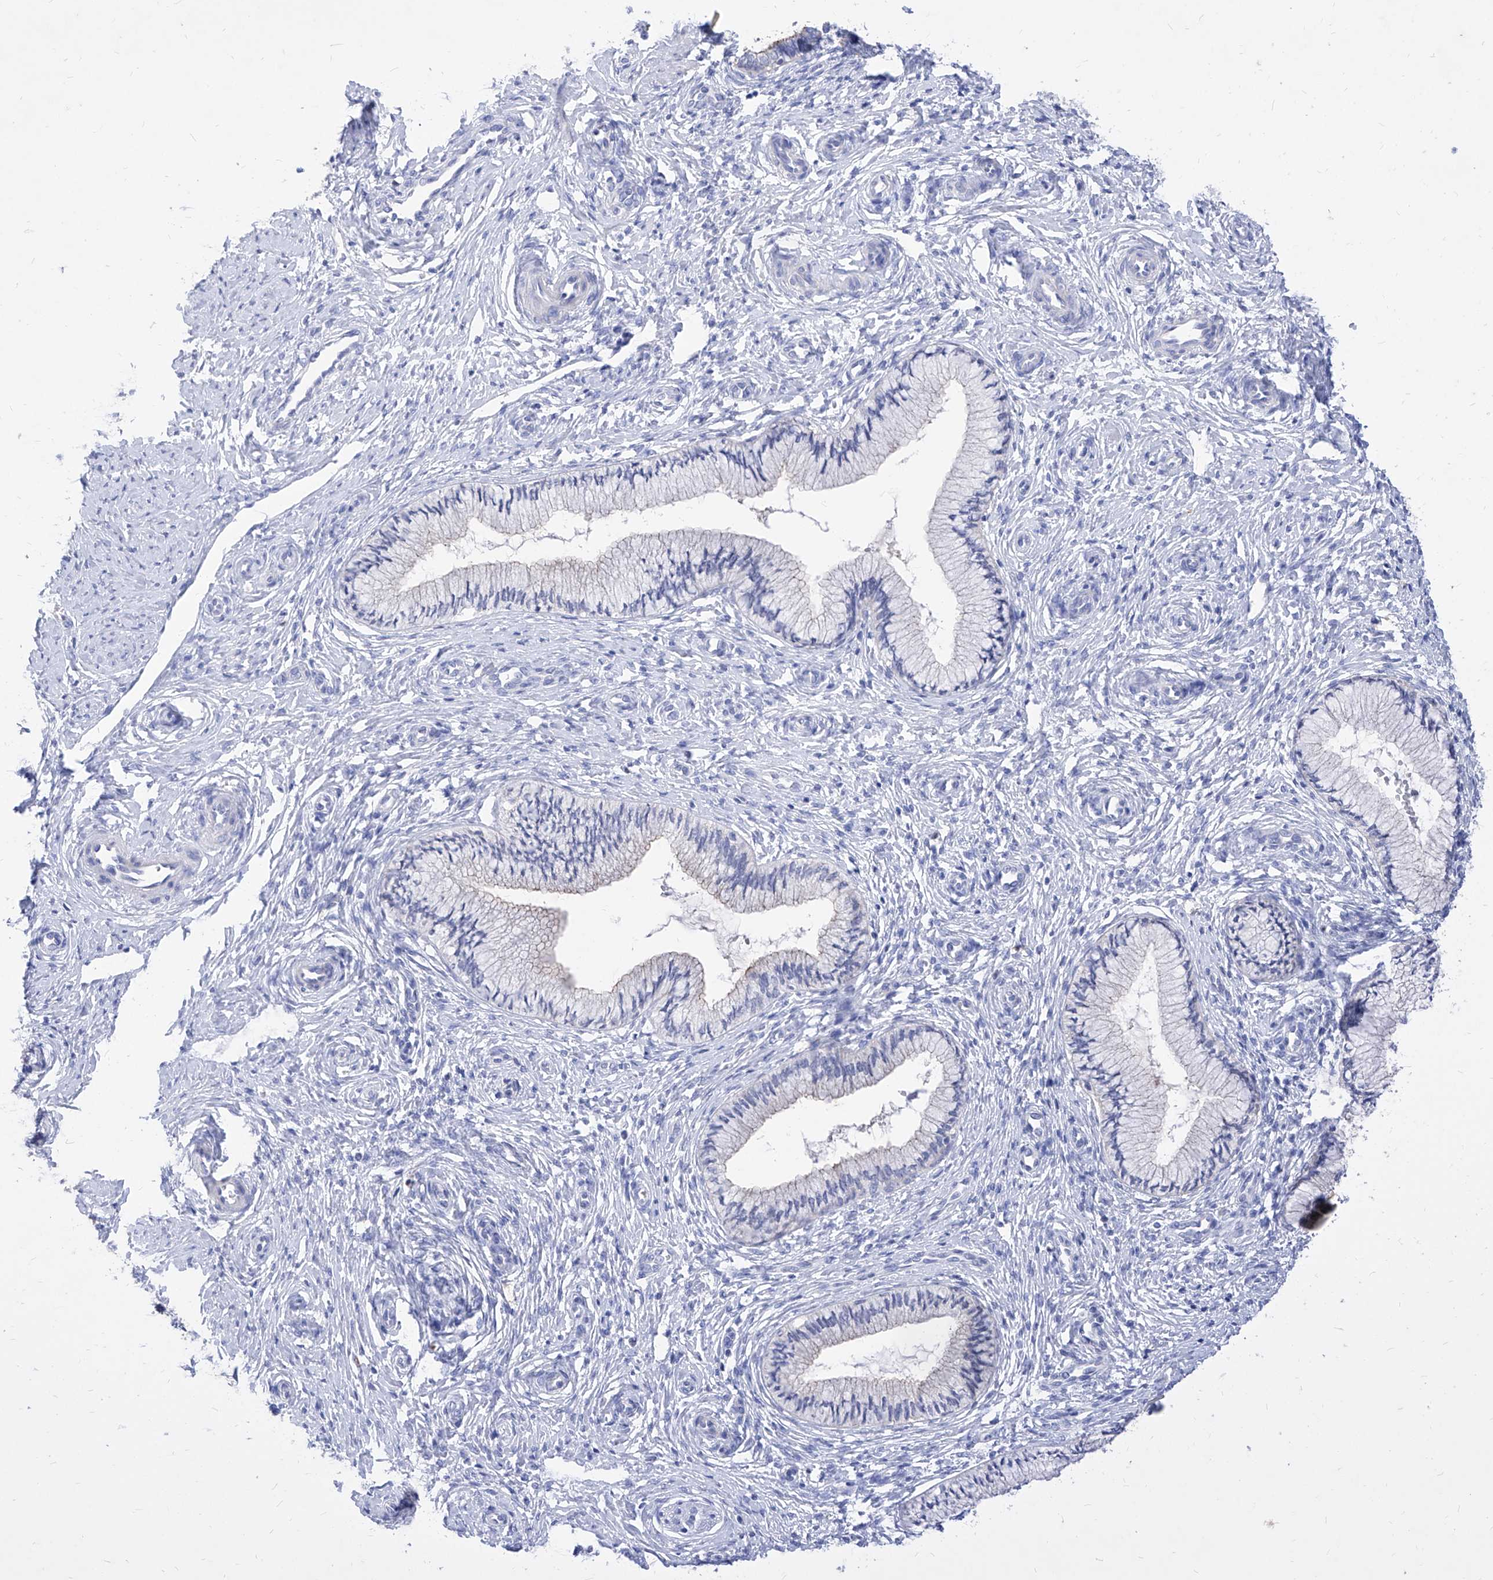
{"staining": {"intensity": "negative", "quantity": "none", "location": "none"}, "tissue": "cervix", "cell_type": "Glandular cells", "image_type": "normal", "snomed": [{"axis": "morphology", "description": "Normal tissue, NOS"}, {"axis": "topography", "description": "Cervix"}], "caption": "This is a photomicrograph of immunohistochemistry staining of unremarkable cervix, which shows no expression in glandular cells.", "gene": "VAX1", "patient": {"sex": "female", "age": 27}}